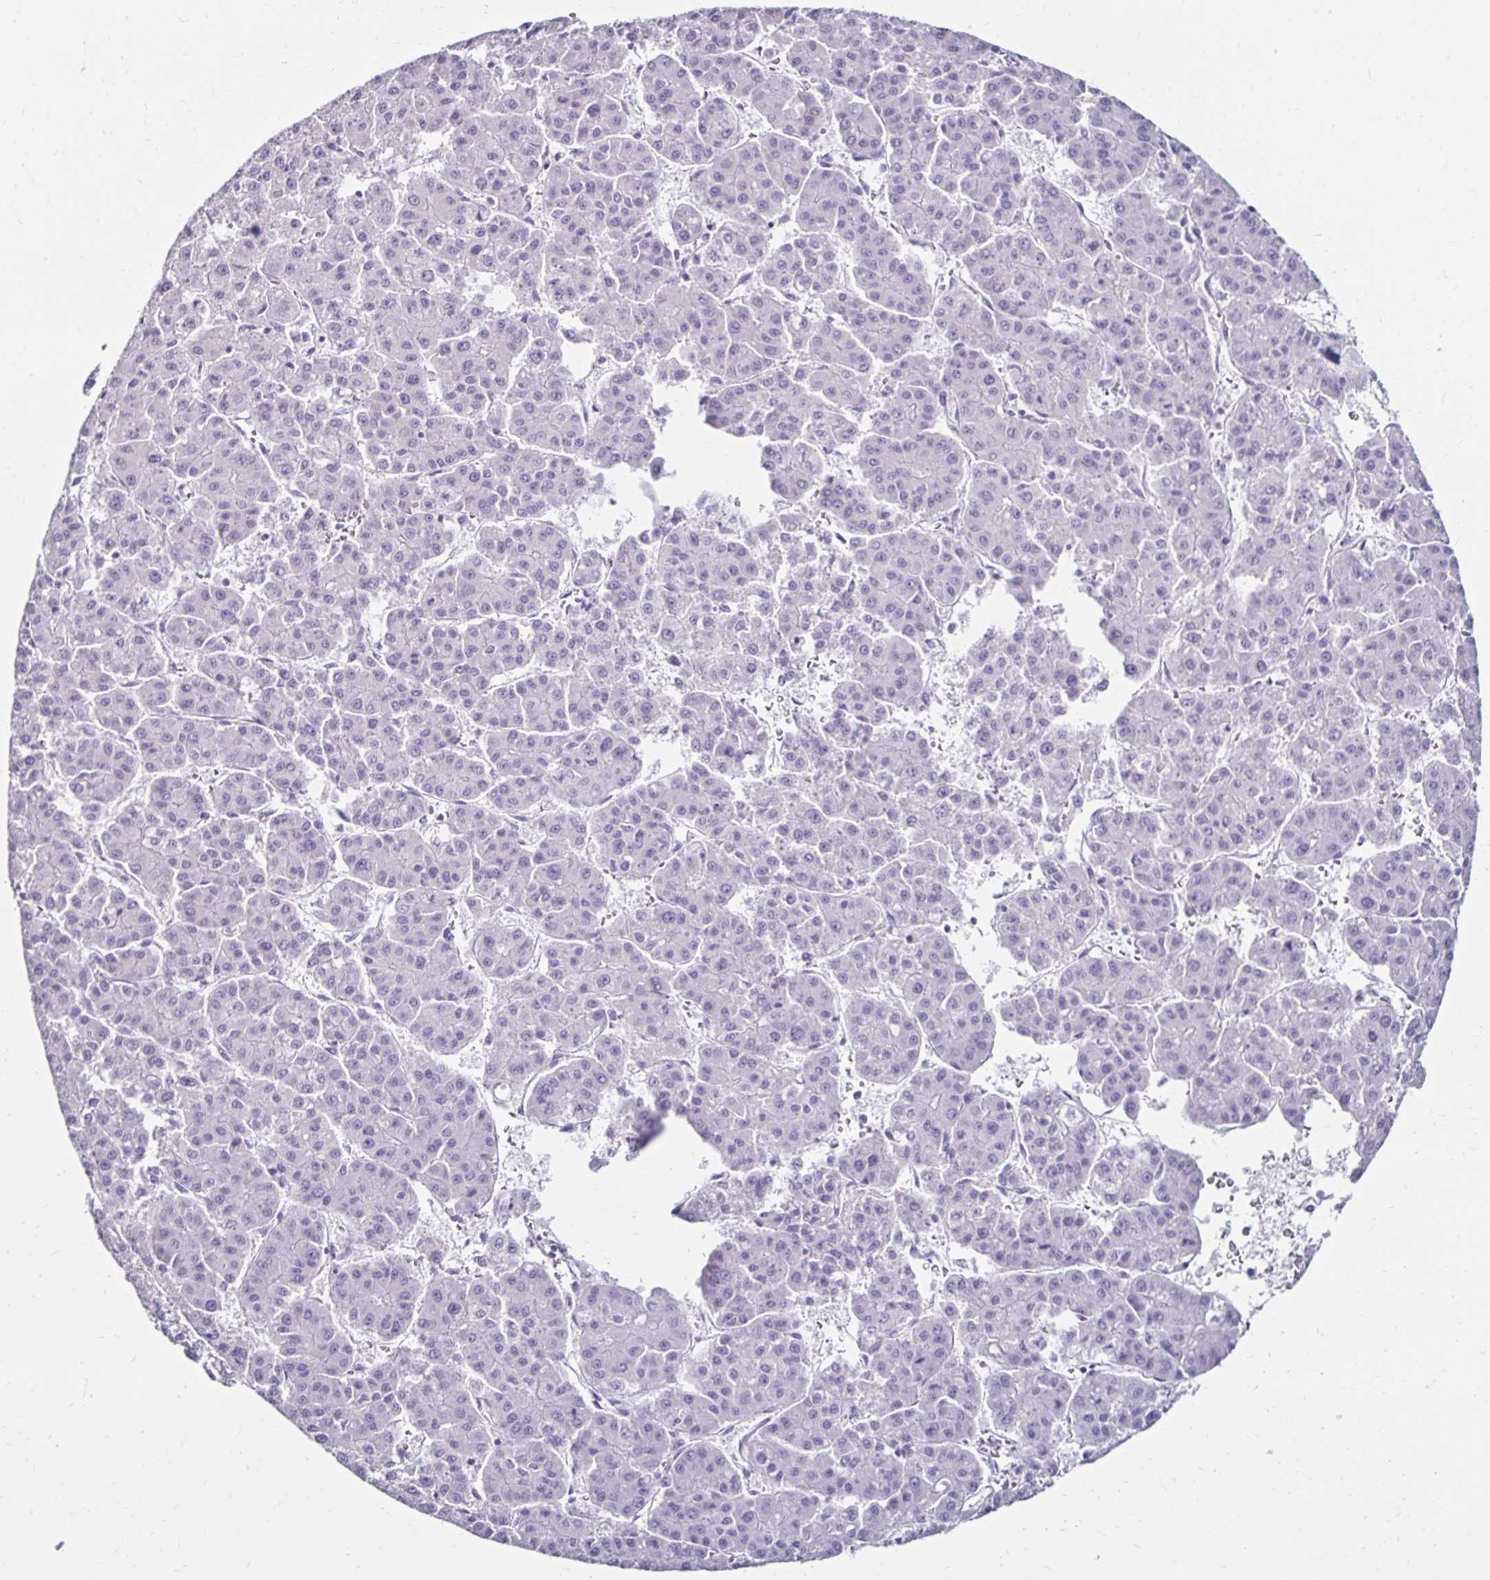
{"staining": {"intensity": "negative", "quantity": "none", "location": "none"}, "tissue": "liver cancer", "cell_type": "Tumor cells", "image_type": "cancer", "snomed": [{"axis": "morphology", "description": "Carcinoma, Hepatocellular, NOS"}, {"axis": "topography", "description": "Liver"}], "caption": "Immunohistochemistry (IHC) image of hepatocellular carcinoma (liver) stained for a protein (brown), which exhibits no positivity in tumor cells.", "gene": "TOMM34", "patient": {"sex": "male", "age": 73}}